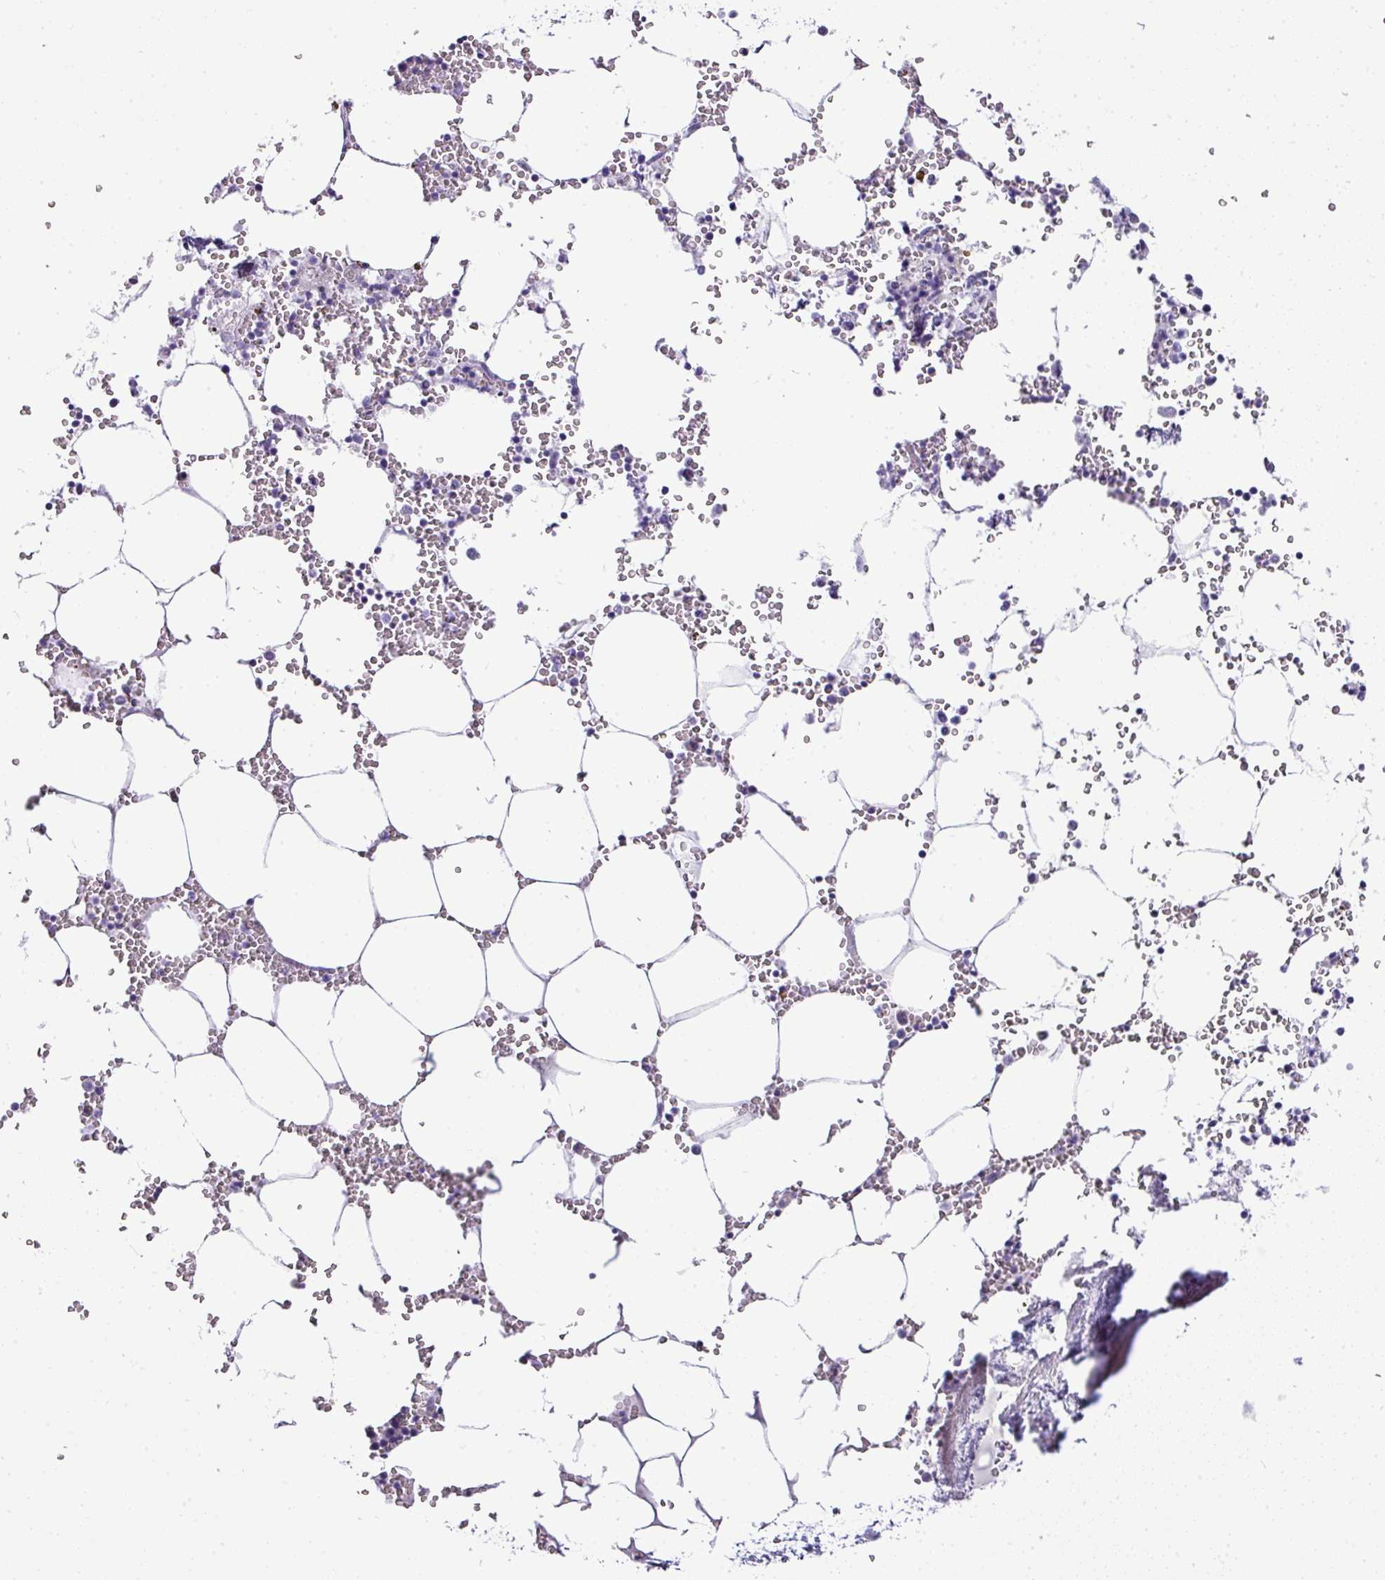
{"staining": {"intensity": "moderate", "quantity": "<25%", "location": "nuclear"}, "tissue": "bone marrow", "cell_type": "Hematopoietic cells", "image_type": "normal", "snomed": [{"axis": "morphology", "description": "Normal tissue, NOS"}, {"axis": "topography", "description": "Bone marrow"}], "caption": "A high-resolution image shows immunohistochemistry (IHC) staining of benign bone marrow, which exhibits moderate nuclear positivity in about <25% of hematopoietic cells.", "gene": "BCL11A", "patient": {"sex": "male", "age": 54}}